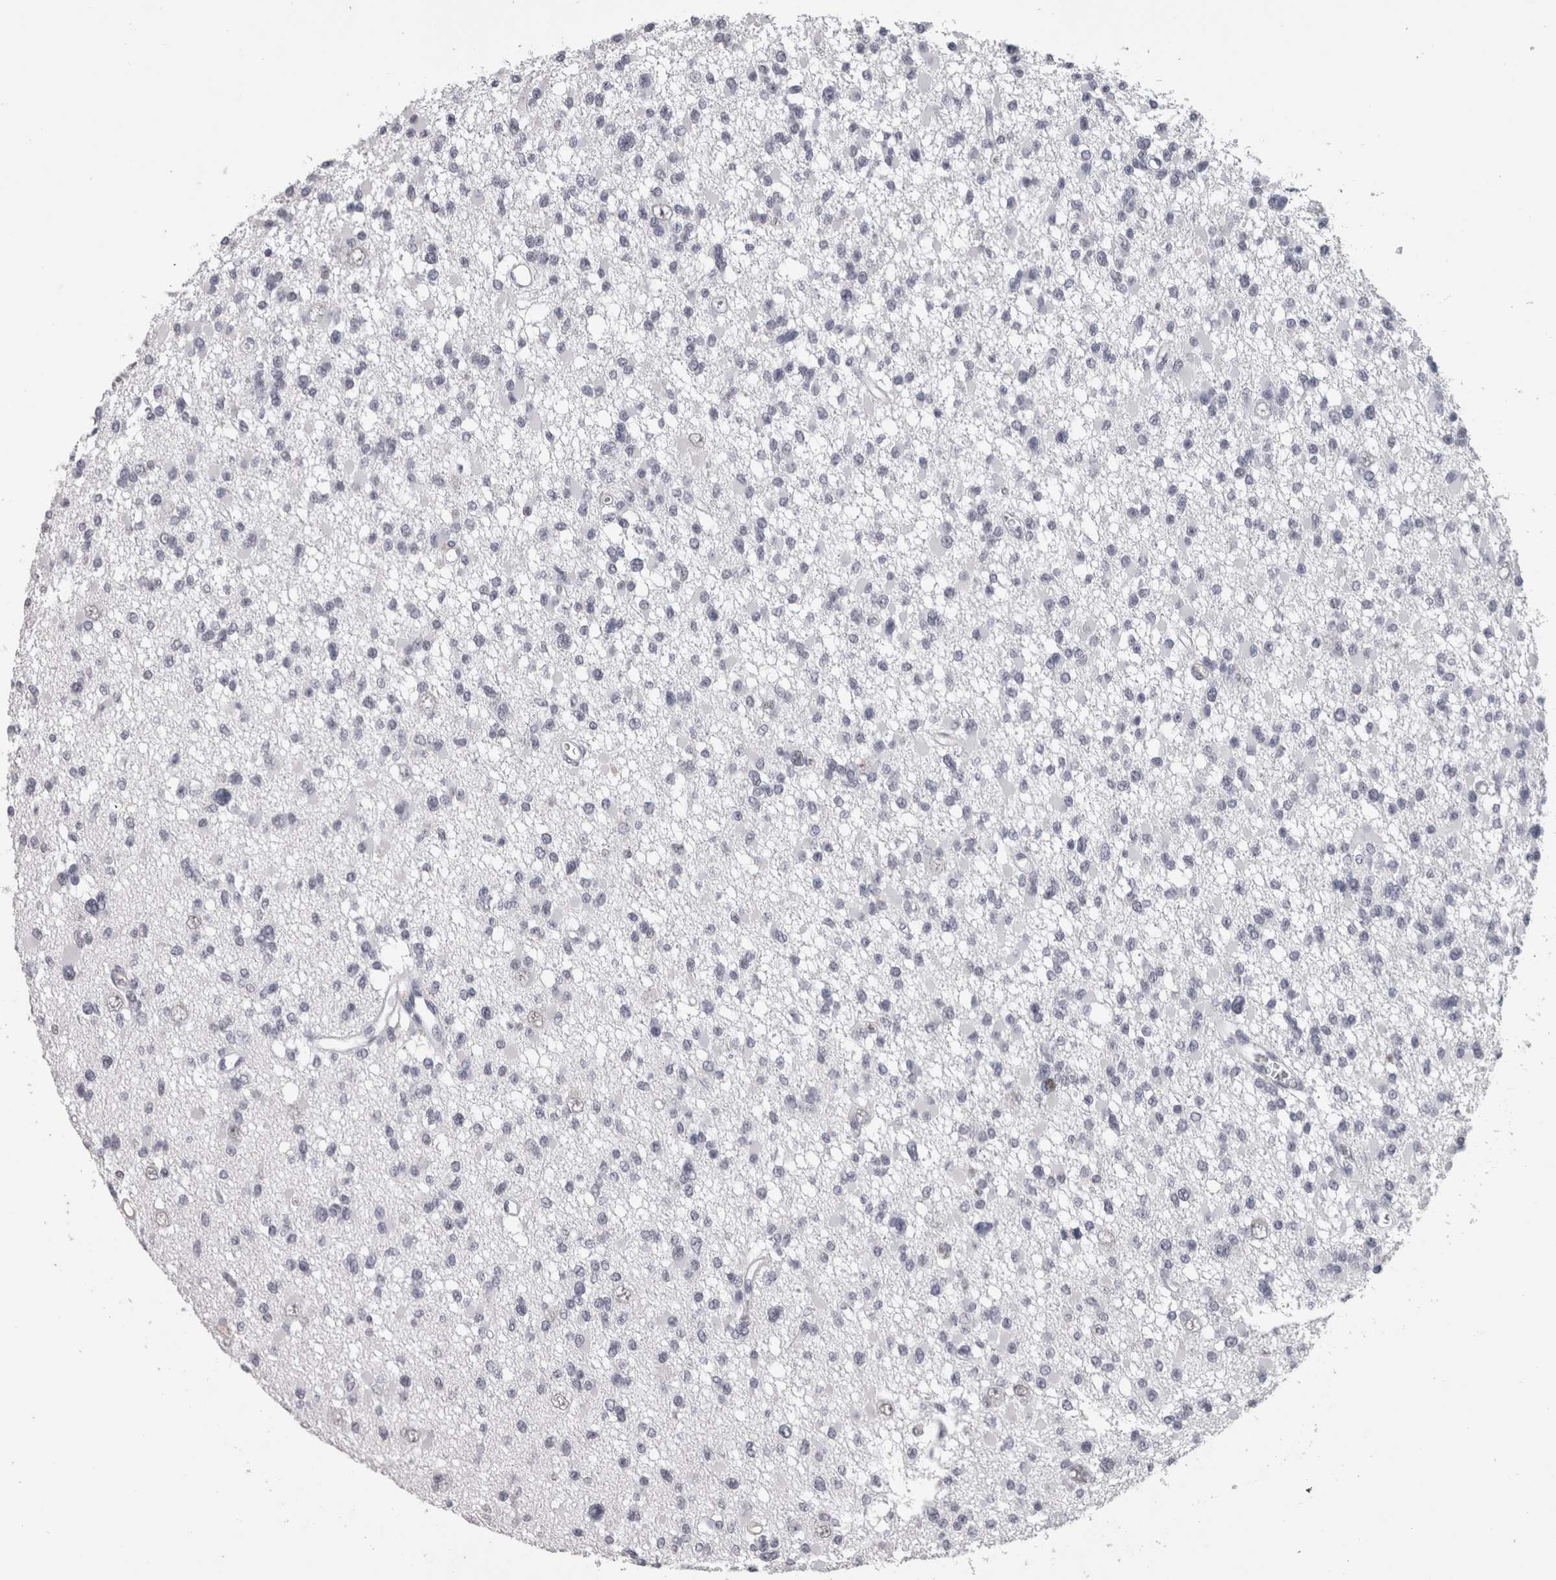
{"staining": {"intensity": "negative", "quantity": "none", "location": "none"}, "tissue": "glioma", "cell_type": "Tumor cells", "image_type": "cancer", "snomed": [{"axis": "morphology", "description": "Glioma, malignant, Low grade"}, {"axis": "topography", "description": "Brain"}], "caption": "Immunohistochemistry photomicrograph of human glioma stained for a protein (brown), which displays no staining in tumor cells.", "gene": "DDX17", "patient": {"sex": "female", "age": 22}}